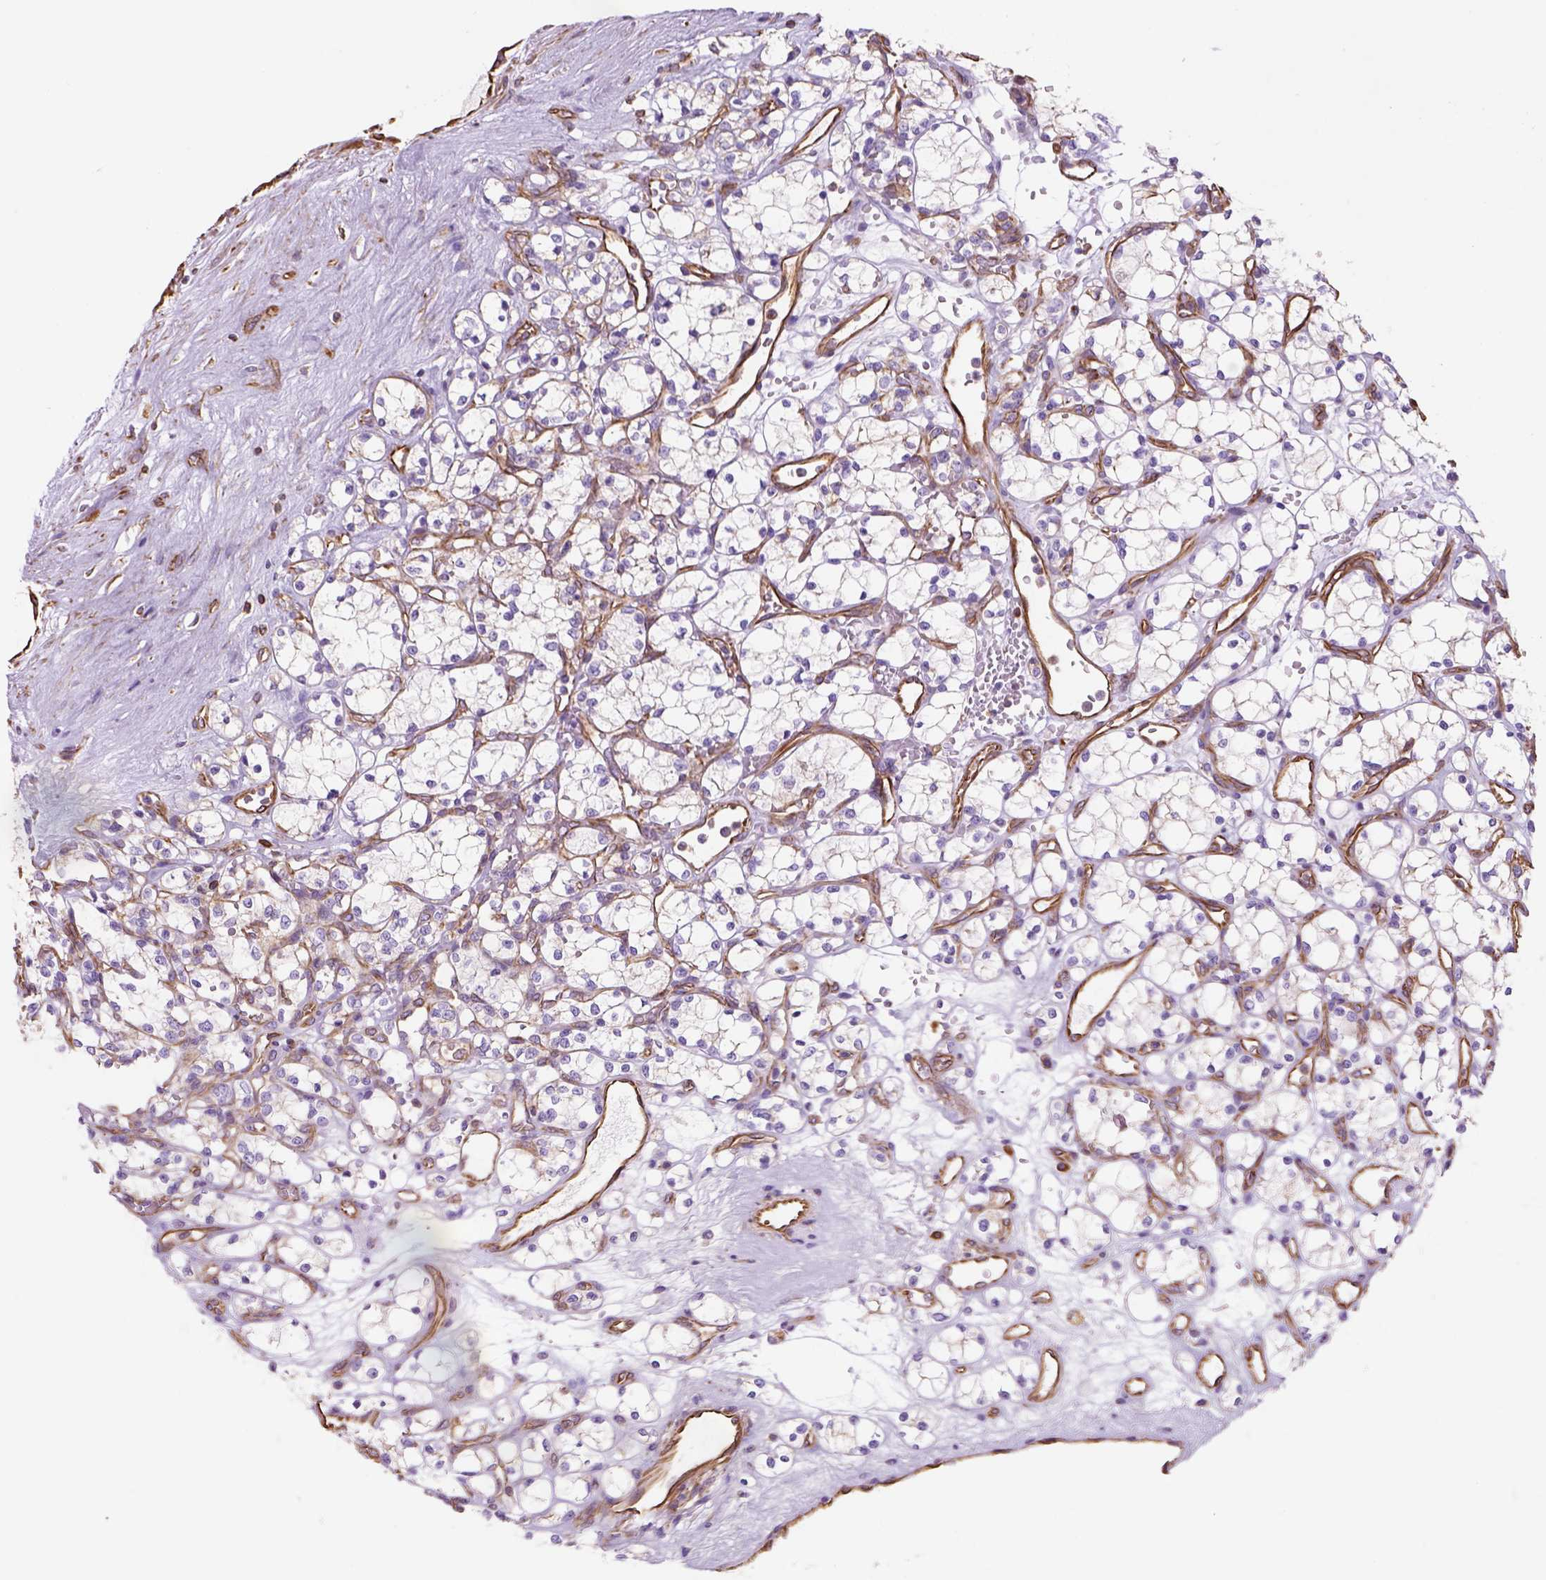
{"staining": {"intensity": "negative", "quantity": "none", "location": "none"}, "tissue": "renal cancer", "cell_type": "Tumor cells", "image_type": "cancer", "snomed": [{"axis": "morphology", "description": "Adenocarcinoma, NOS"}, {"axis": "topography", "description": "Kidney"}], "caption": "Immunohistochemical staining of renal cancer reveals no significant staining in tumor cells.", "gene": "ZZZ3", "patient": {"sex": "female", "age": 69}}